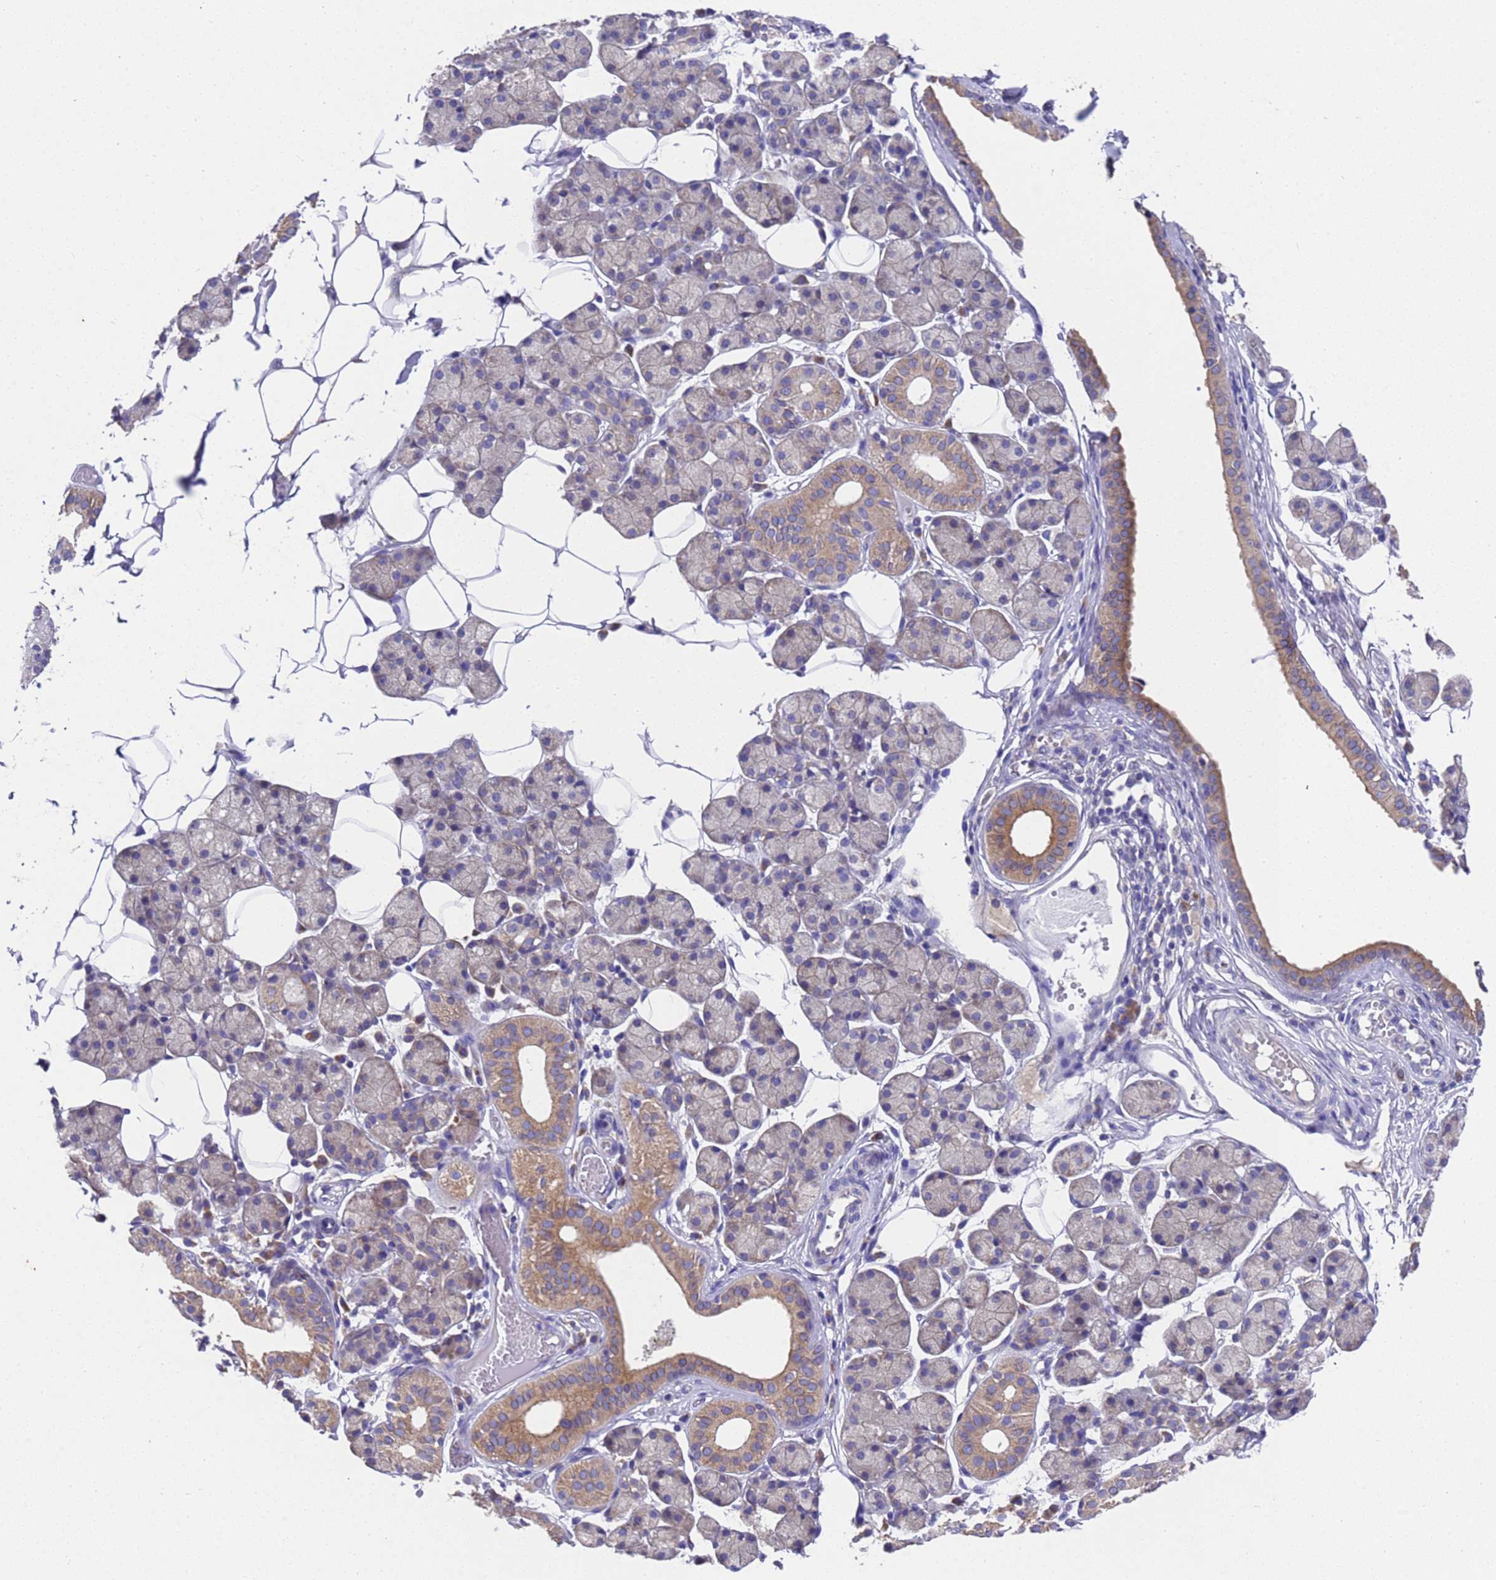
{"staining": {"intensity": "moderate", "quantity": "<25%", "location": "cytoplasmic/membranous"}, "tissue": "salivary gland", "cell_type": "Glandular cells", "image_type": "normal", "snomed": [{"axis": "morphology", "description": "Normal tissue, NOS"}, {"axis": "topography", "description": "Salivary gland"}], "caption": "Immunohistochemical staining of benign human salivary gland reveals moderate cytoplasmic/membranous protein expression in about <25% of glandular cells. The protein of interest is shown in brown color, while the nuclei are stained blue.", "gene": "DCAF12L1", "patient": {"sex": "female", "age": 33}}